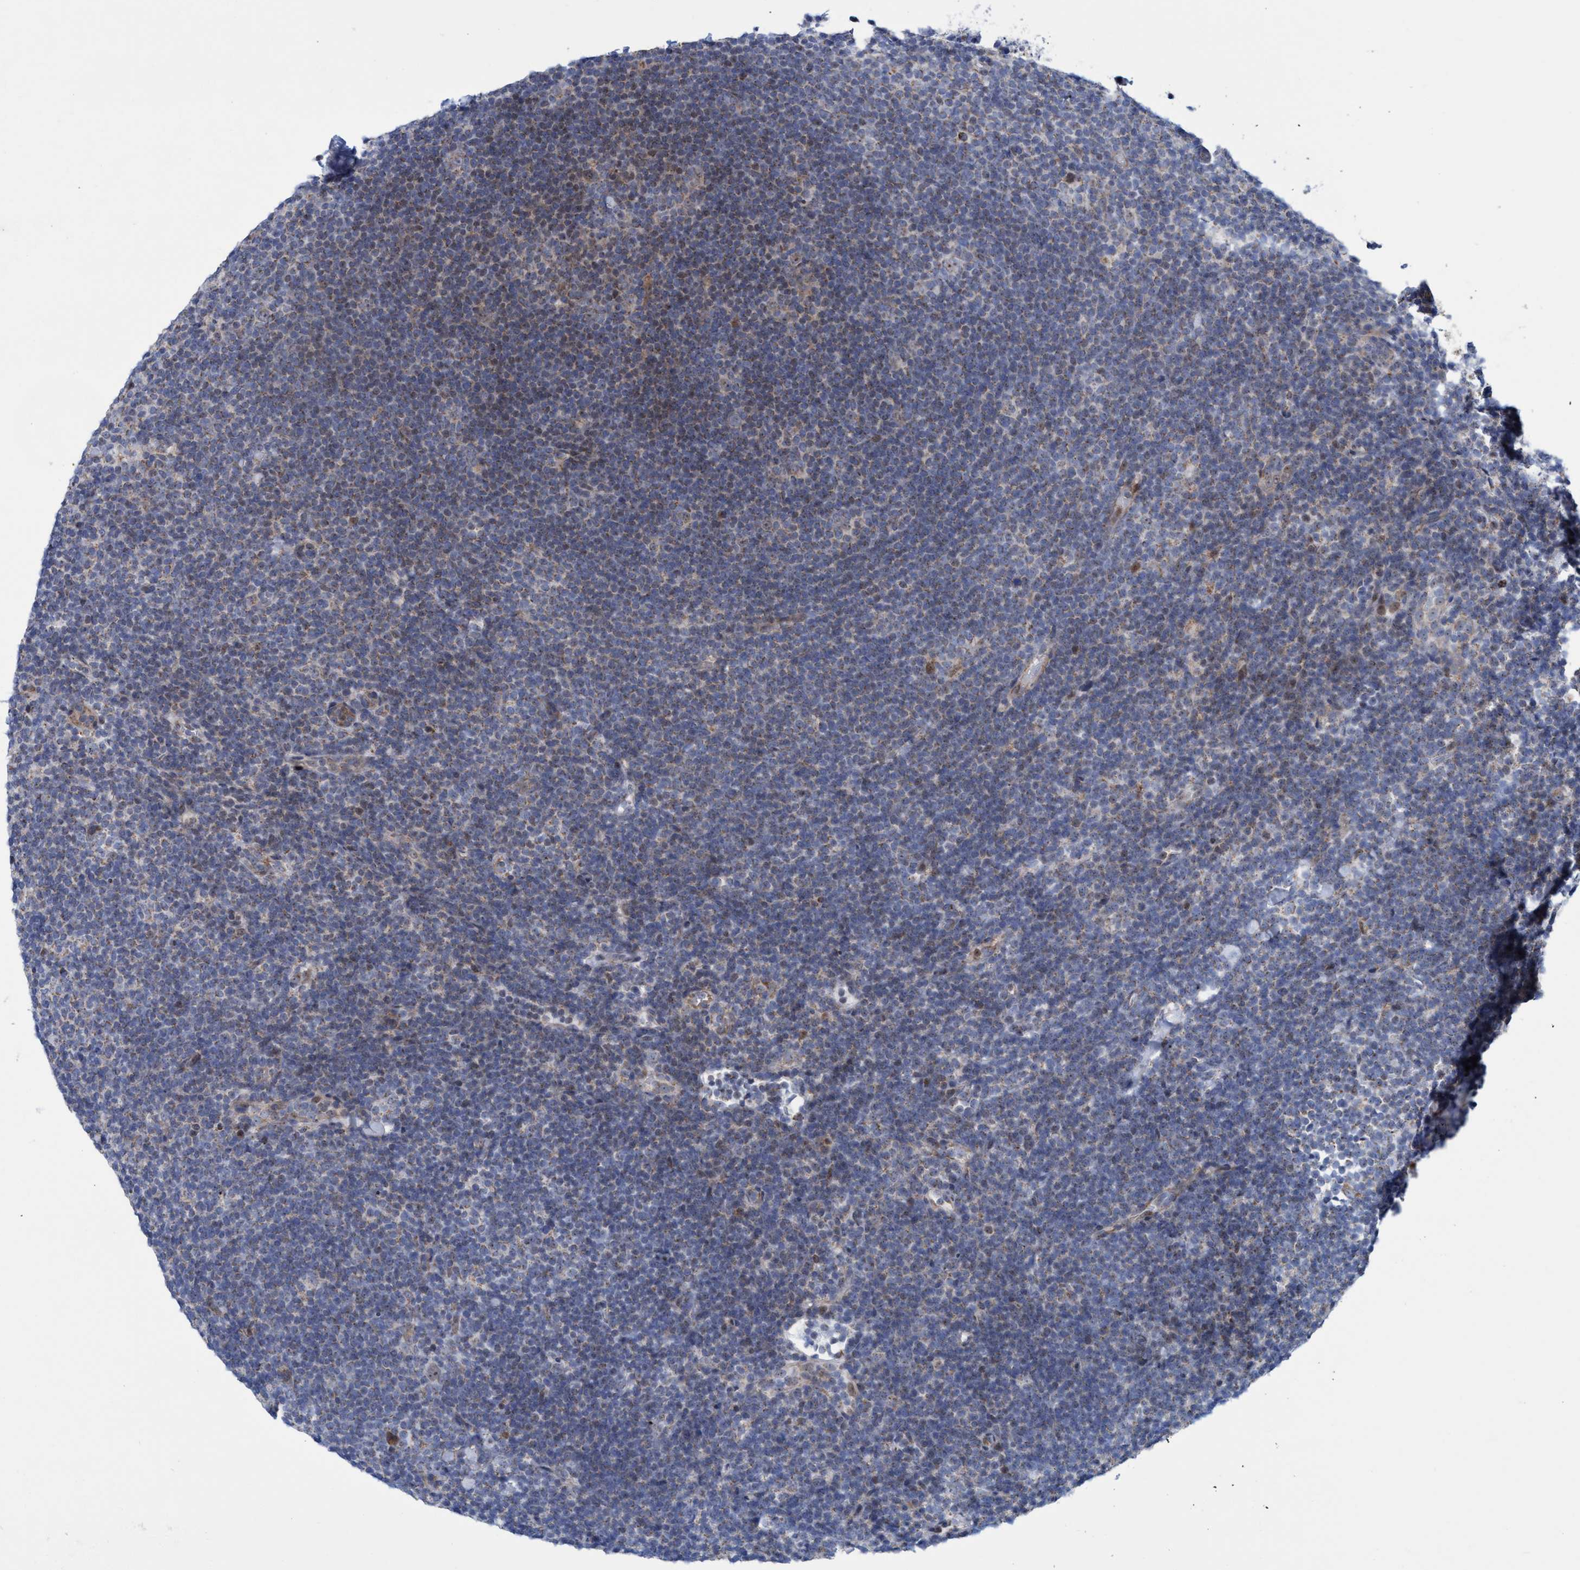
{"staining": {"intensity": "weak", "quantity": "25%-75%", "location": "cytoplasmic/membranous"}, "tissue": "lymphoma", "cell_type": "Tumor cells", "image_type": "cancer", "snomed": [{"axis": "morphology", "description": "Hodgkin's disease, NOS"}, {"axis": "topography", "description": "Lymph node"}], "caption": "Immunohistochemical staining of human lymphoma shows low levels of weak cytoplasmic/membranous protein positivity in approximately 25%-75% of tumor cells.", "gene": "POLR1F", "patient": {"sex": "female", "age": 57}}